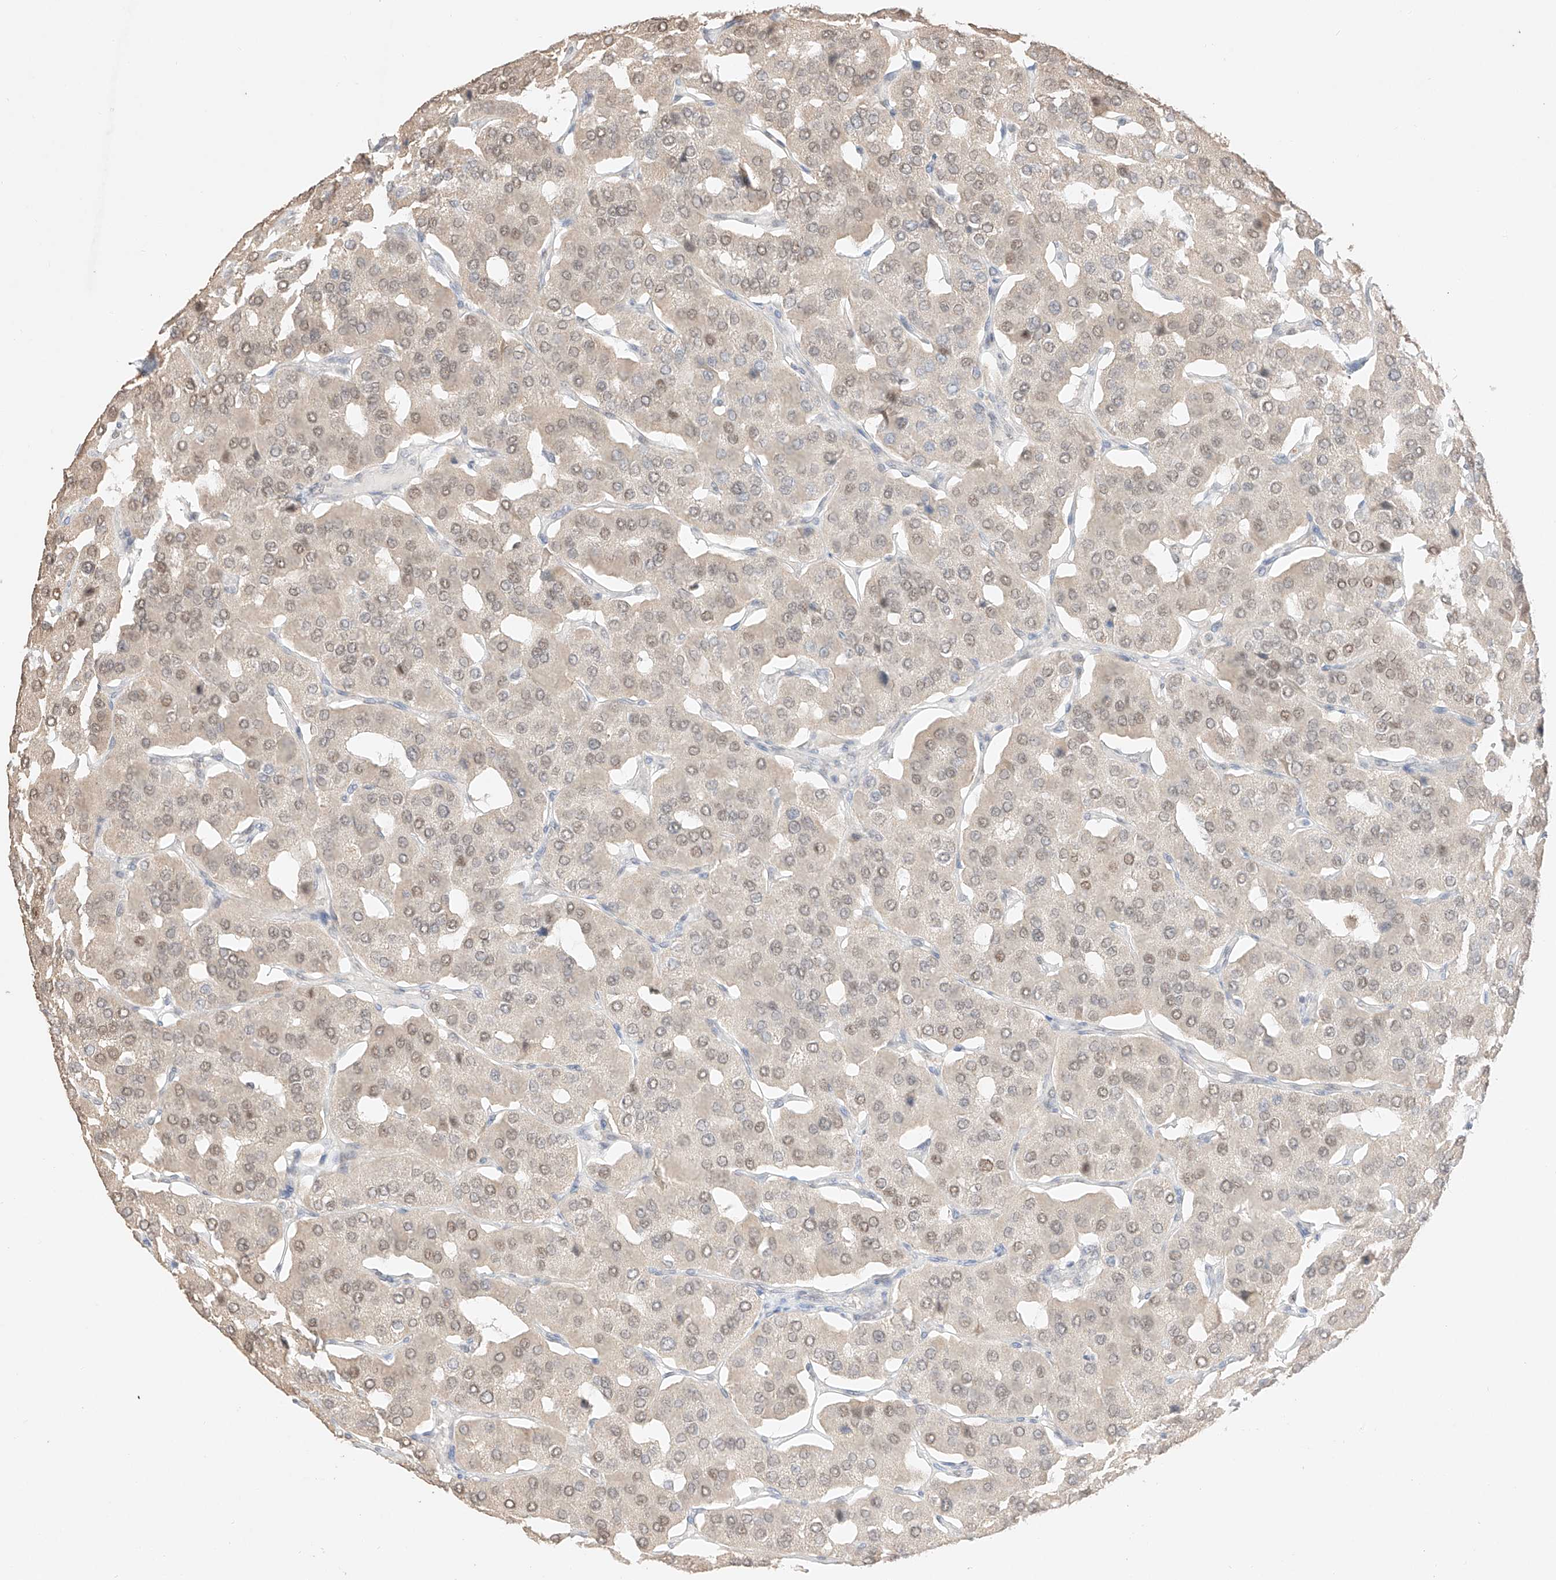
{"staining": {"intensity": "weak", "quantity": ">75%", "location": "nuclear"}, "tissue": "parathyroid gland", "cell_type": "Glandular cells", "image_type": "normal", "snomed": [{"axis": "morphology", "description": "Normal tissue, NOS"}, {"axis": "morphology", "description": "Adenoma, NOS"}, {"axis": "topography", "description": "Parathyroid gland"}], "caption": "IHC histopathology image of benign parathyroid gland: human parathyroid gland stained using immunohistochemistry (IHC) exhibits low levels of weak protein expression localized specifically in the nuclear of glandular cells, appearing as a nuclear brown color.", "gene": "APIP", "patient": {"sex": "female", "age": 86}}